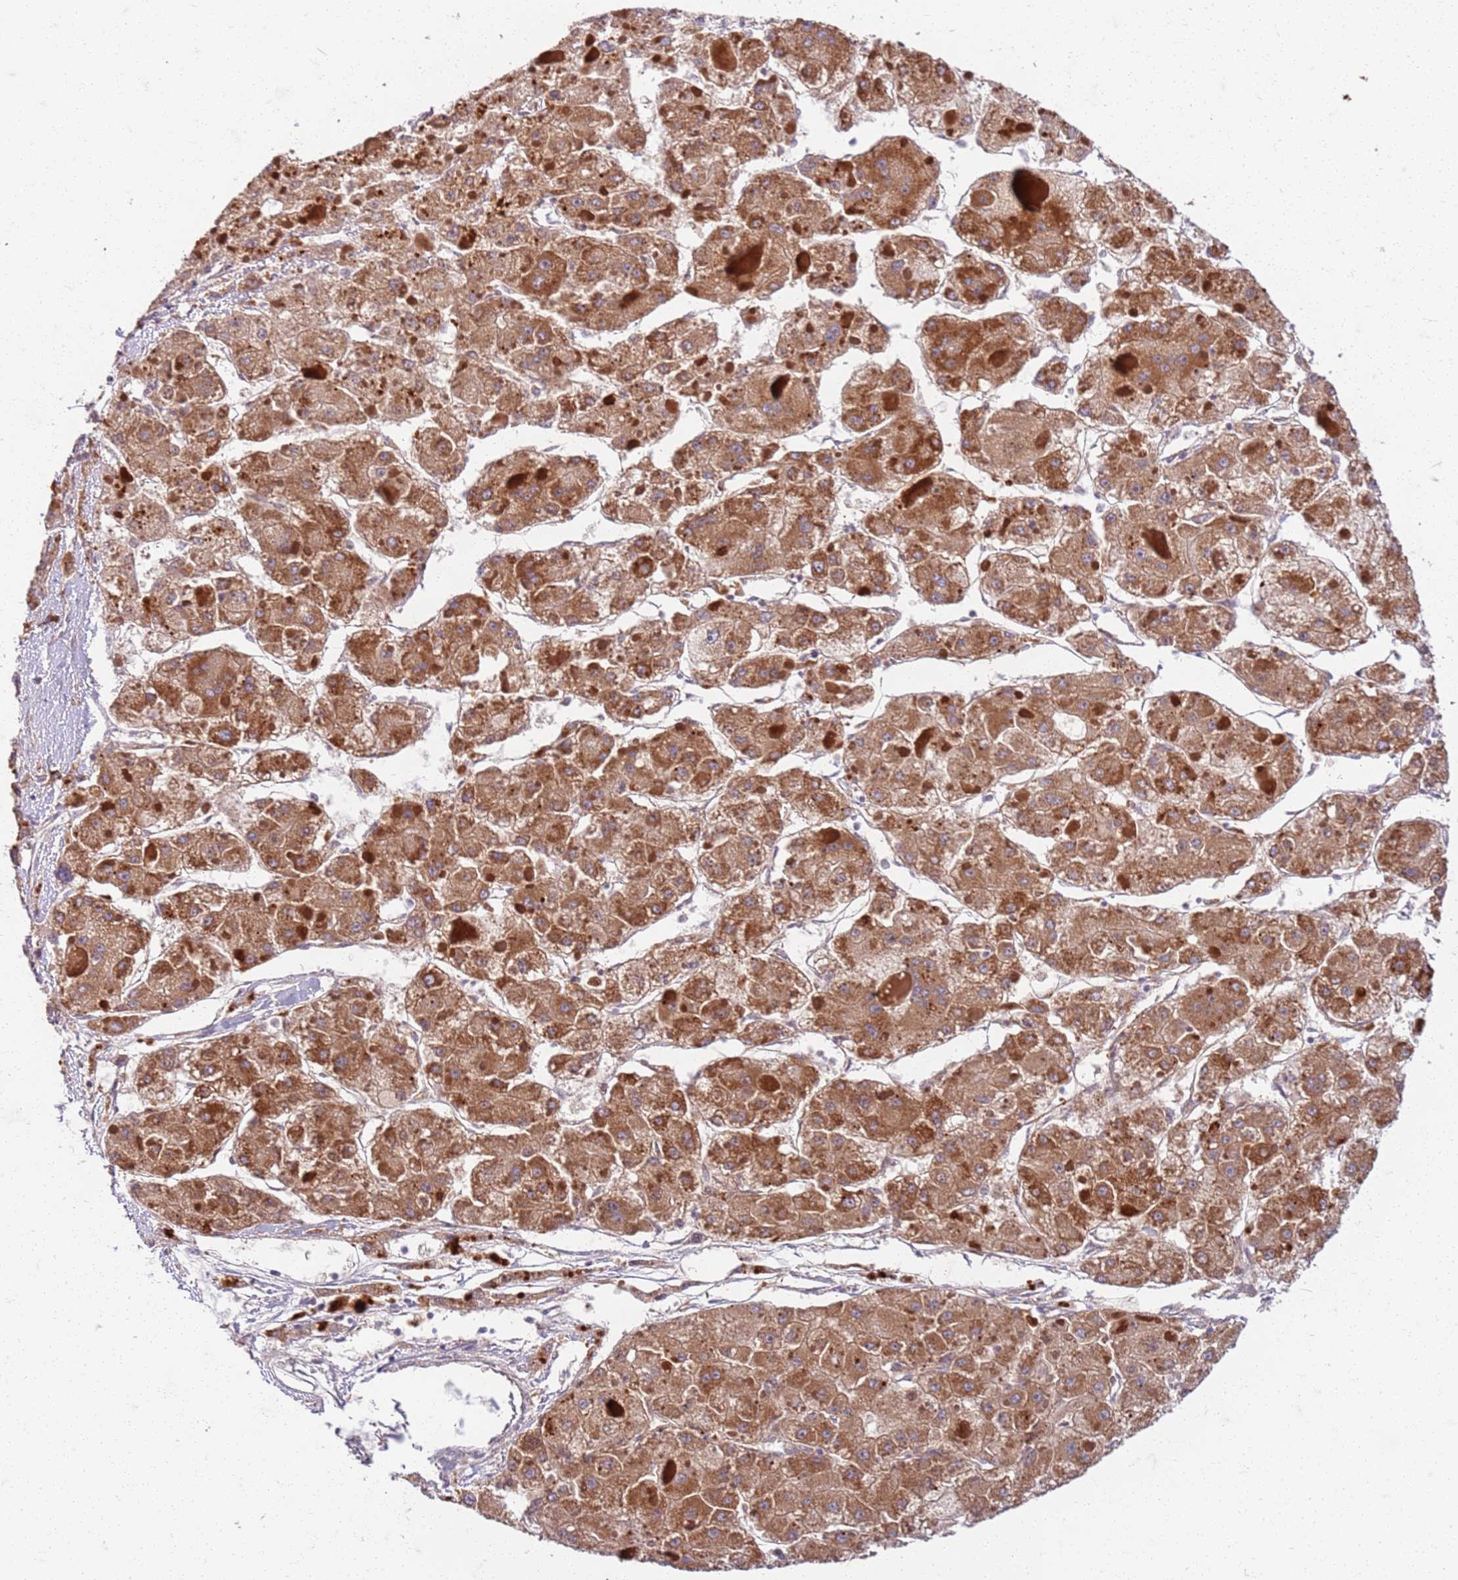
{"staining": {"intensity": "moderate", "quantity": ">75%", "location": "cytoplasmic/membranous"}, "tissue": "liver cancer", "cell_type": "Tumor cells", "image_type": "cancer", "snomed": [{"axis": "morphology", "description": "Carcinoma, Hepatocellular, NOS"}, {"axis": "topography", "description": "Liver"}], "caption": "Immunohistochemical staining of human liver cancer reveals medium levels of moderate cytoplasmic/membranous positivity in approximately >75% of tumor cells.", "gene": "OSBP", "patient": {"sex": "female", "age": 73}}